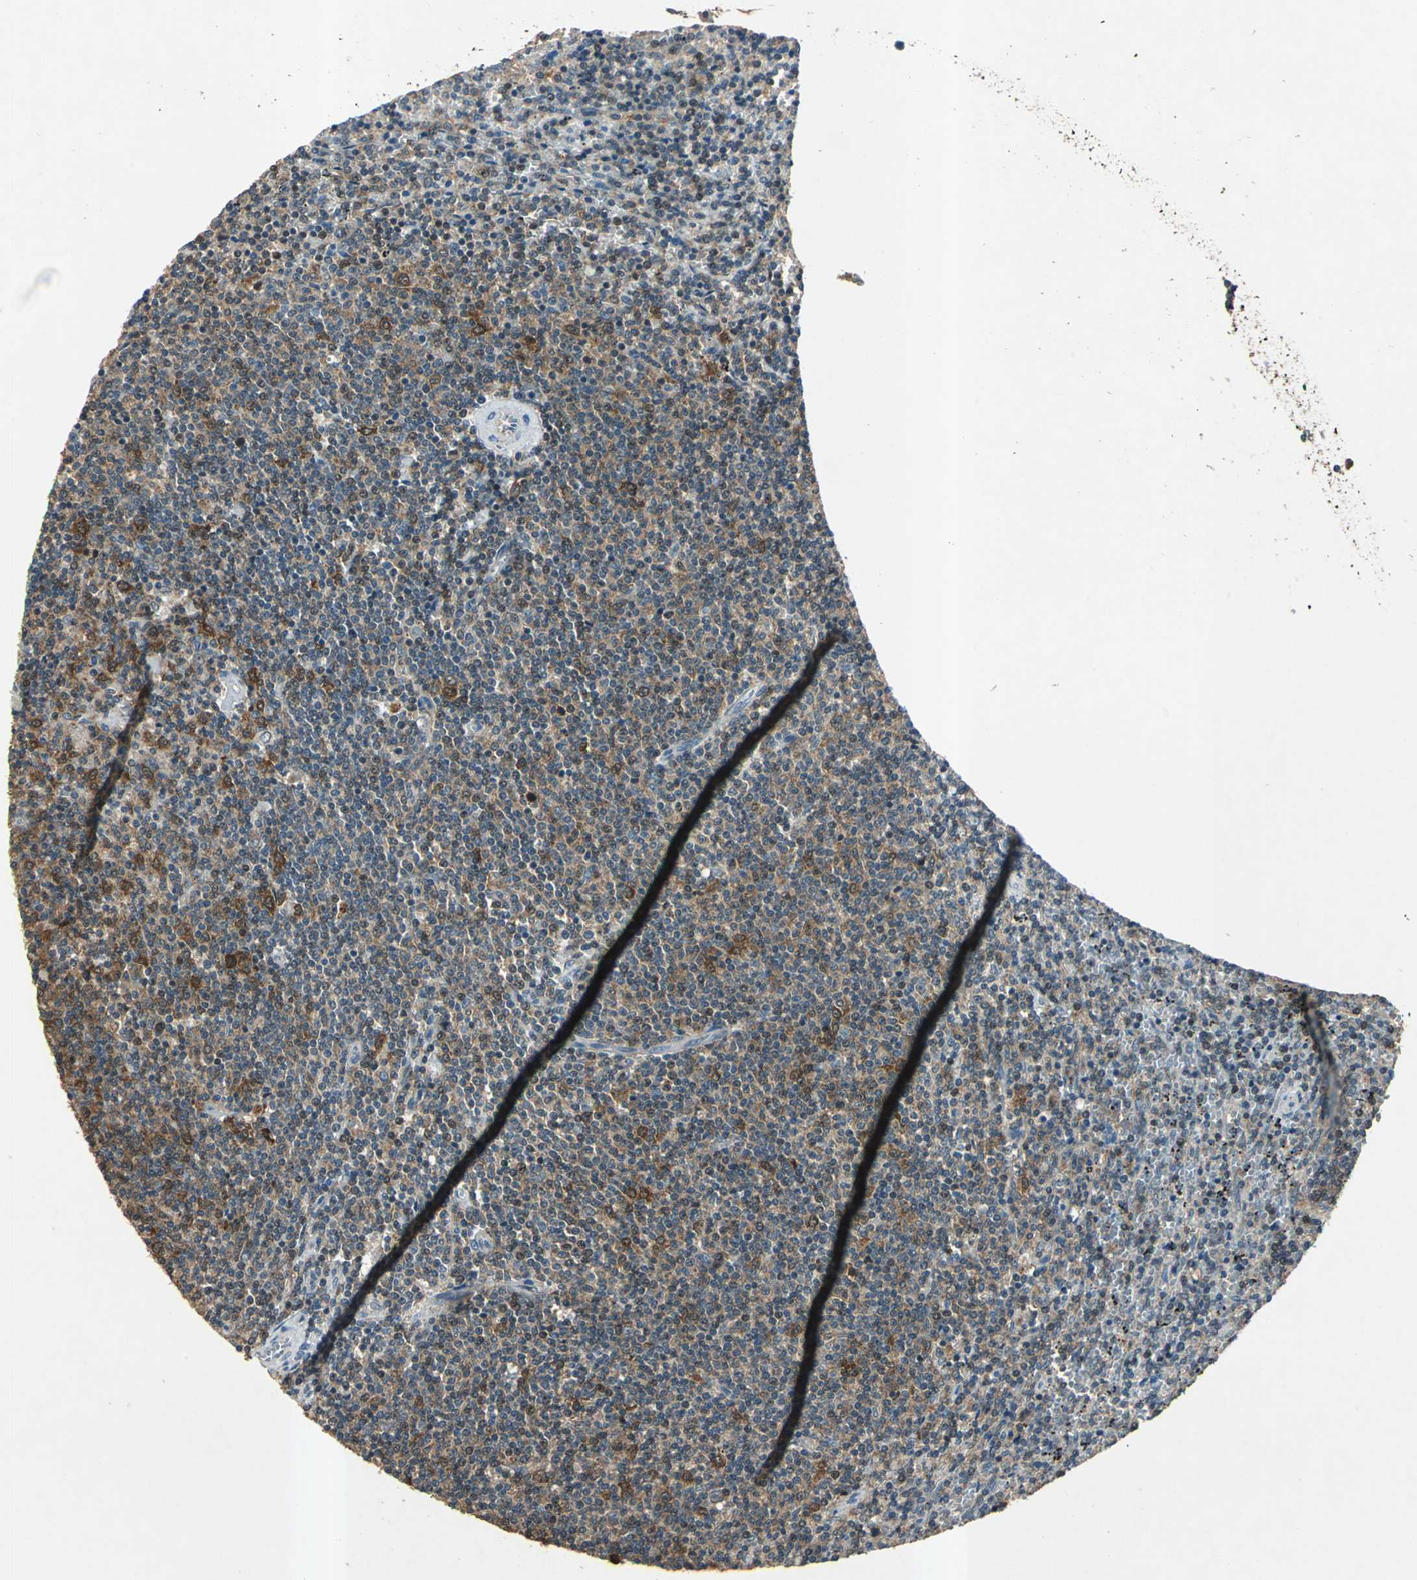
{"staining": {"intensity": "moderate", "quantity": "25%-75%", "location": "cytoplasmic/membranous"}, "tissue": "lymphoma", "cell_type": "Tumor cells", "image_type": "cancer", "snomed": [{"axis": "morphology", "description": "Malignant lymphoma, non-Hodgkin's type, Low grade"}, {"axis": "topography", "description": "Spleen"}], "caption": "Lymphoma stained with a protein marker exhibits moderate staining in tumor cells.", "gene": "AHSA1", "patient": {"sex": "female", "age": 50}}